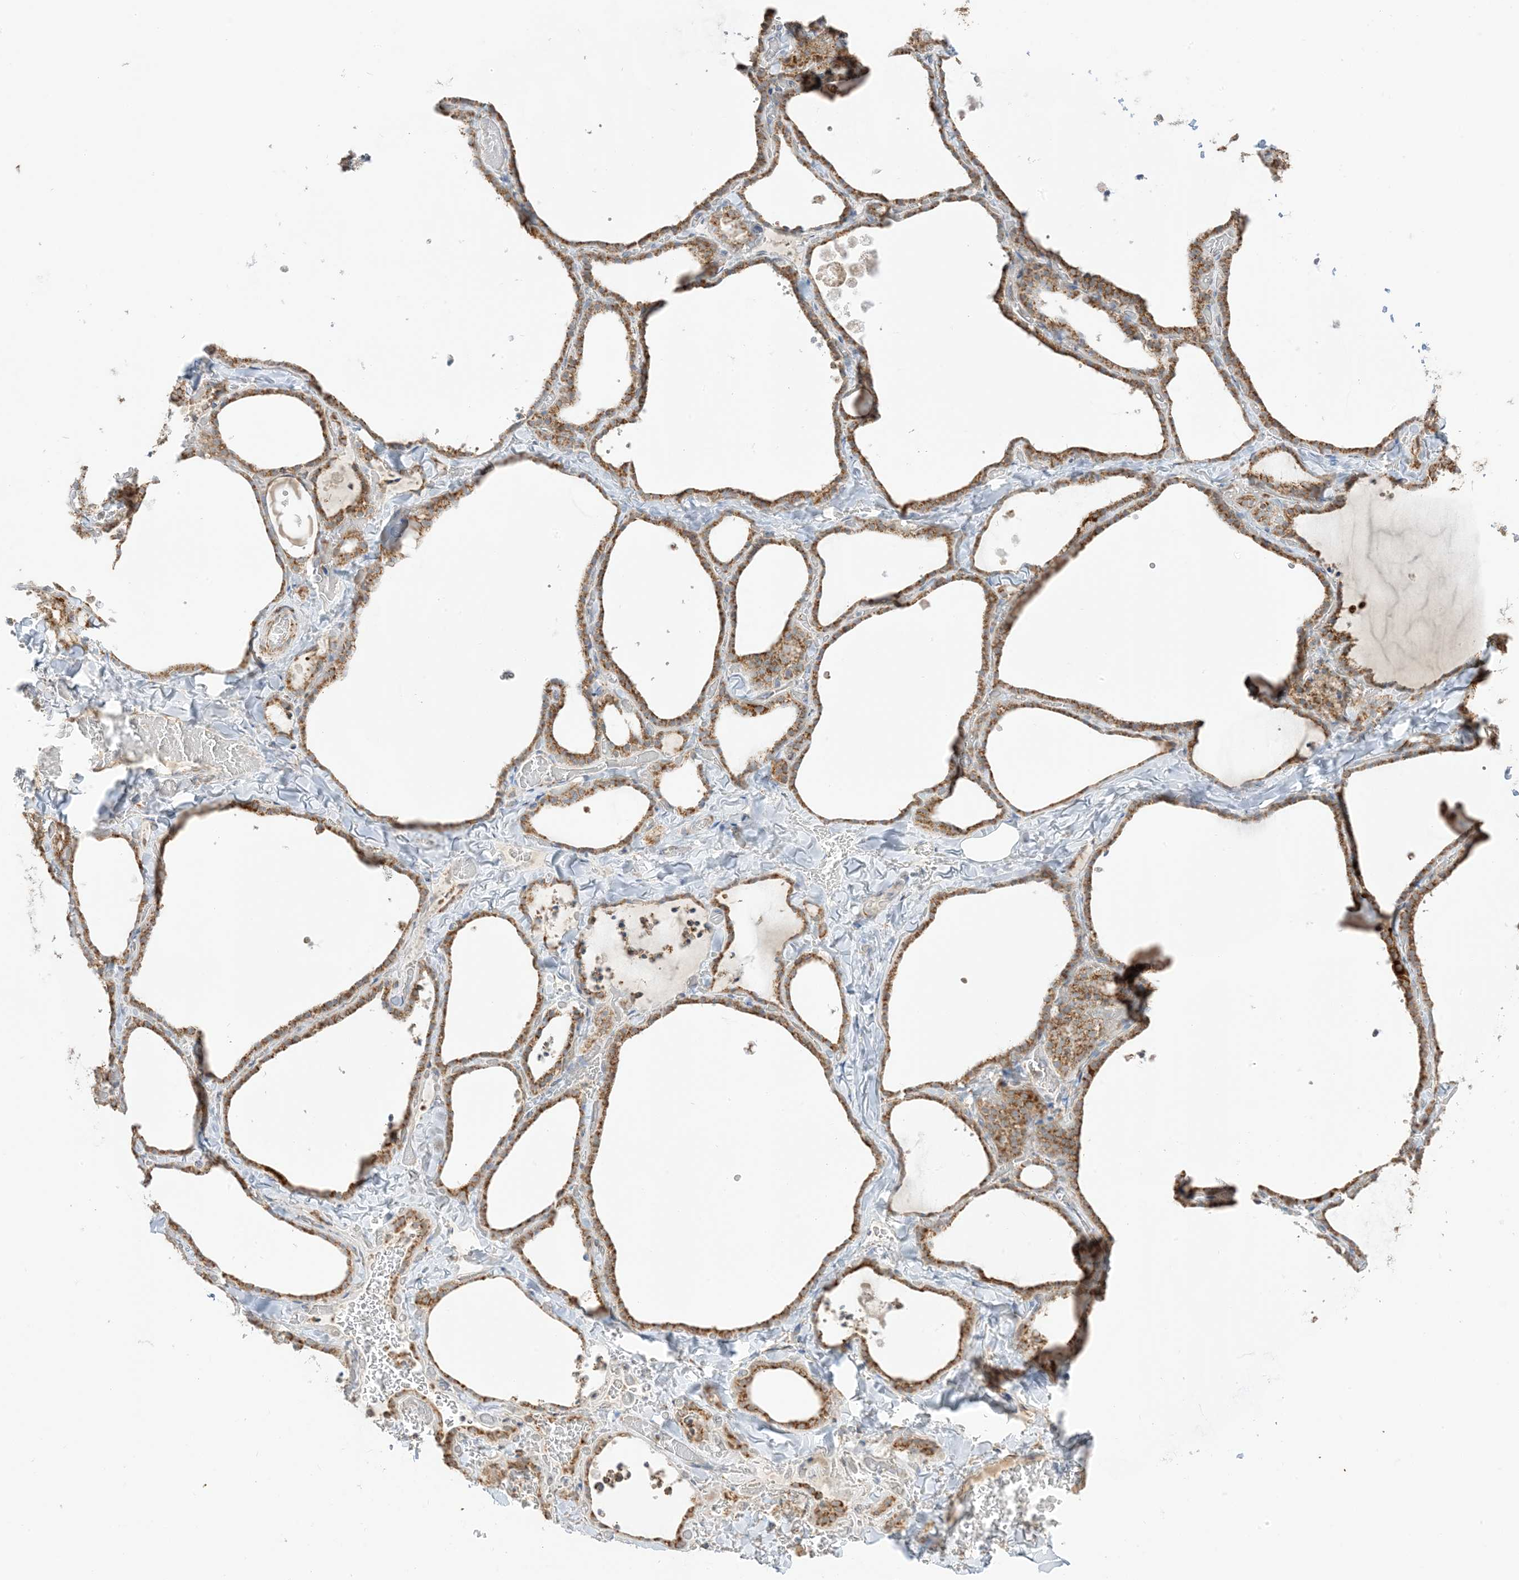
{"staining": {"intensity": "moderate", "quantity": ">75%", "location": "cytoplasmic/membranous"}, "tissue": "thyroid gland", "cell_type": "Glandular cells", "image_type": "normal", "snomed": [{"axis": "morphology", "description": "Normal tissue, NOS"}, {"axis": "topography", "description": "Thyroid gland"}], "caption": "Immunohistochemical staining of benign human thyroid gland reveals moderate cytoplasmic/membranous protein expression in about >75% of glandular cells.", "gene": "SLC25A12", "patient": {"sex": "female", "age": 22}}